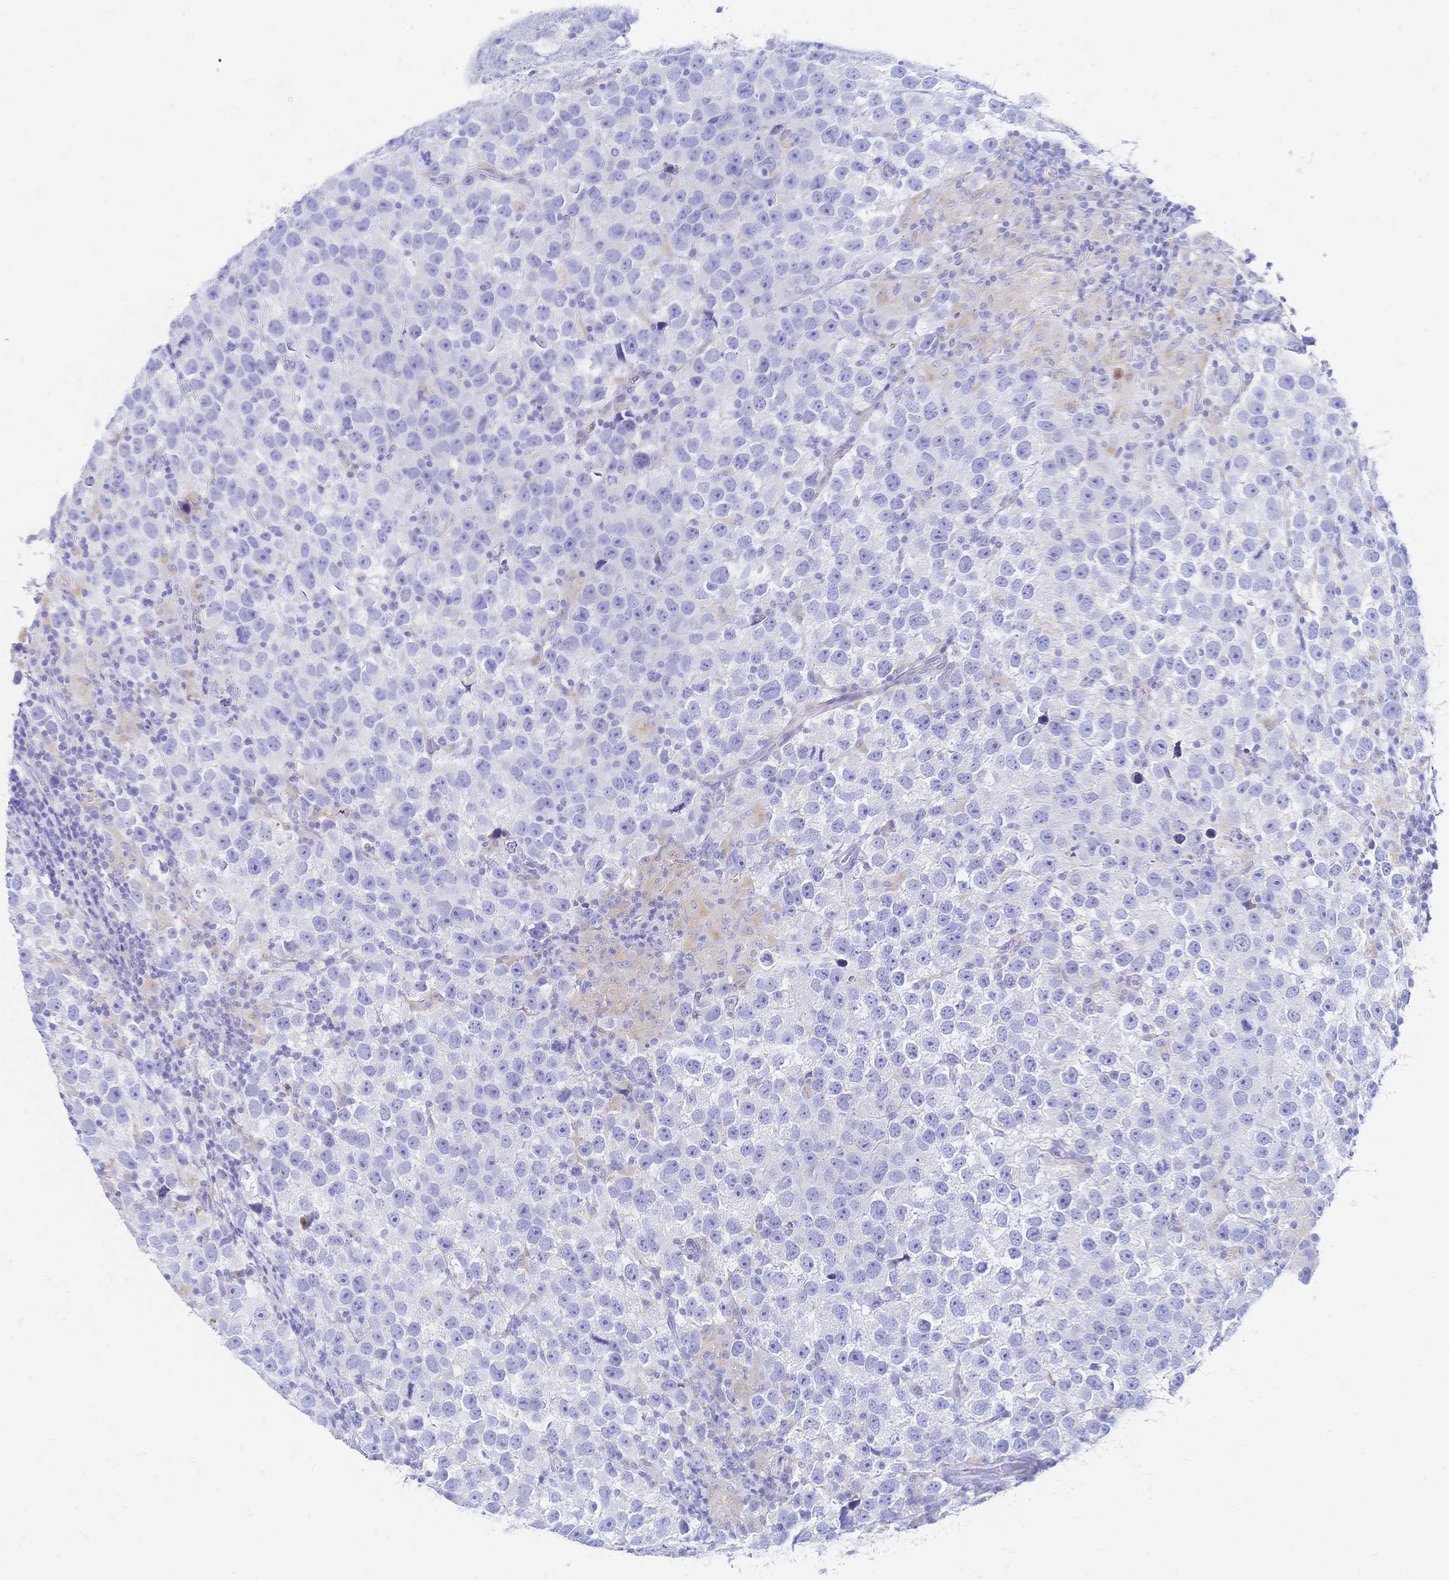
{"staining": {"intensity": "negative", "quantity": "none", "location": "none"}, "tissue": "testis cancer", "cell_type": "Tumor cells", "image_type": "cancer", "snomed": [{"axis": "morphology", "description": "Seminoma, NOS"}, {"axis": "topography", "description": "Testis"}], "caption": "A high-resolution micrograph shows immunohistochemistry (IHC) staining of testis cancer (seminoma), which displays no significant positivity in tumor cells.", "gene": "SLC5A1", "patient": {"sex": "male", "age": 26}}